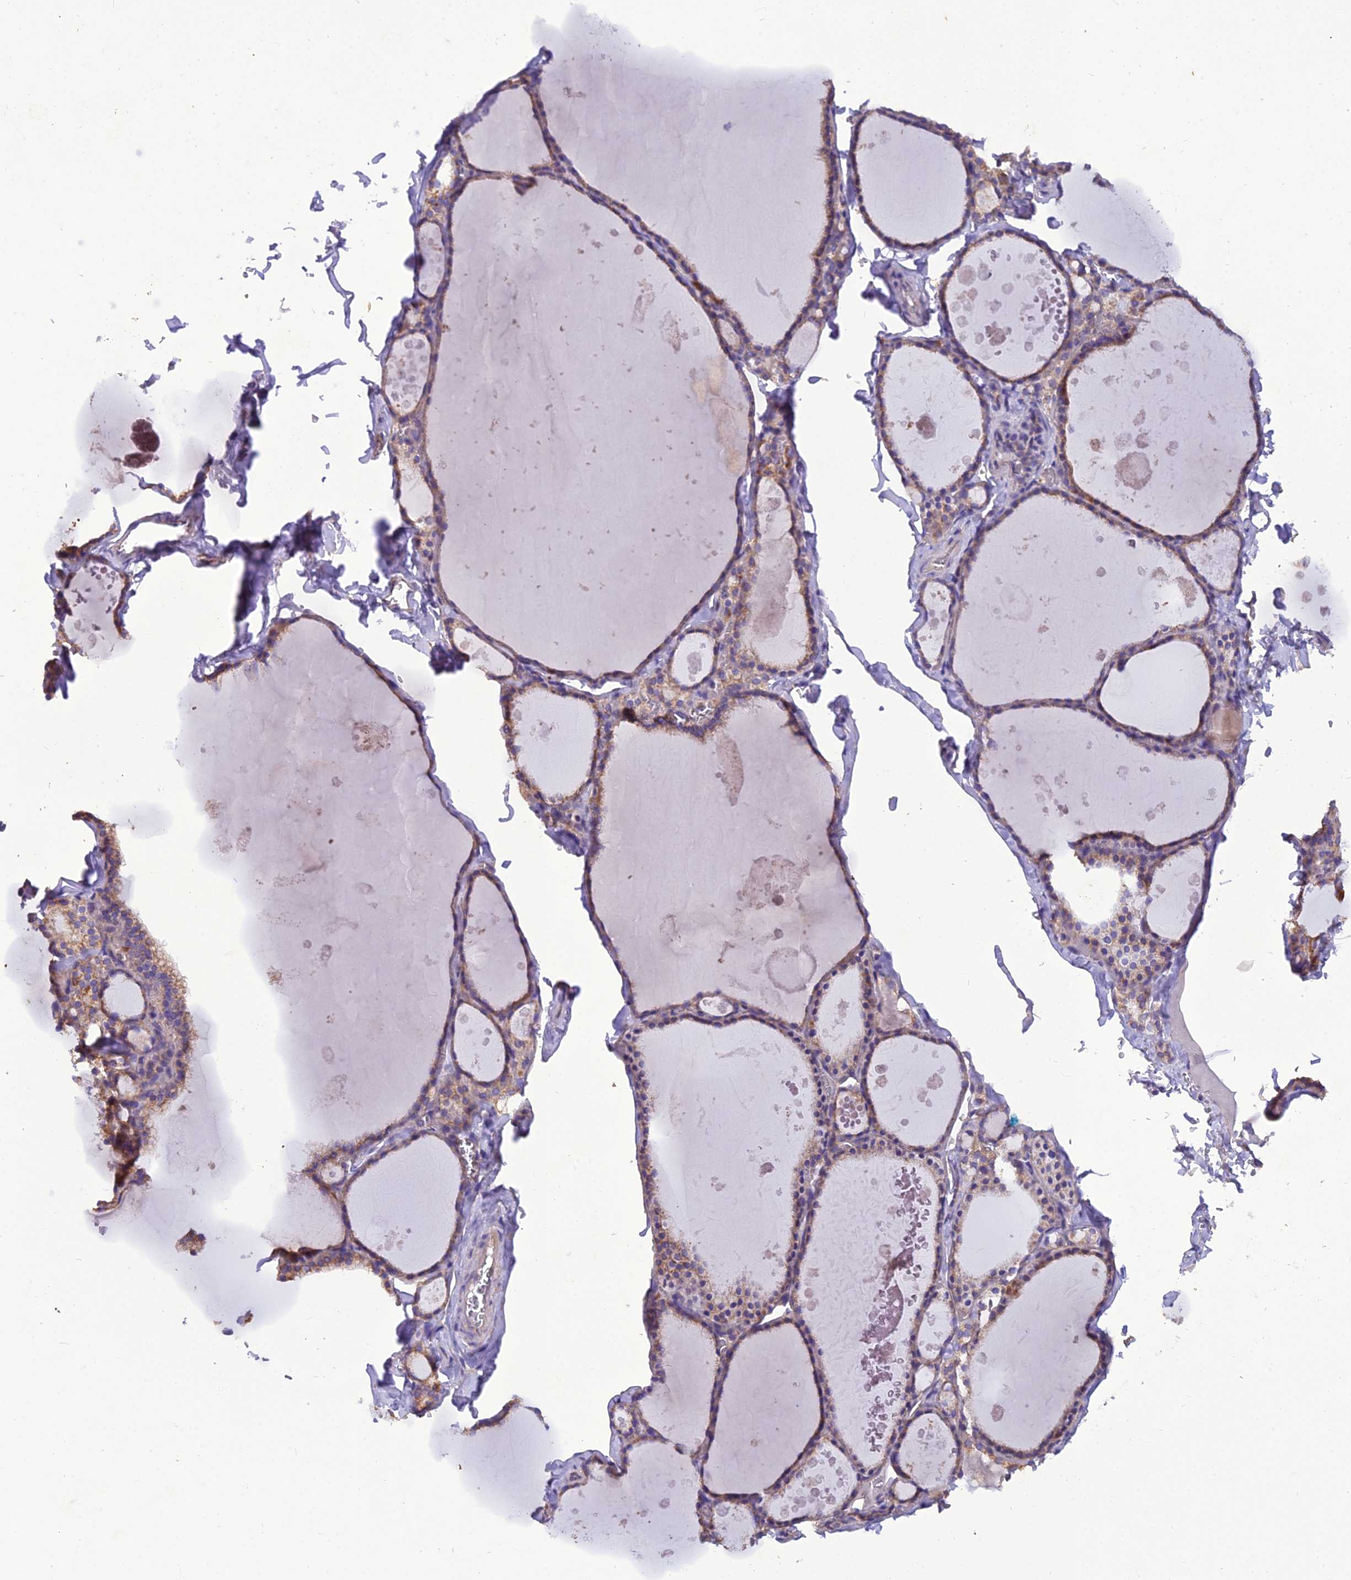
{"staining": {"intensity": "moderate", "quantity": "25%-75%", "location": "cytoplasmic/membranous"}, "tissue": "thyroid gland", "cell_type": "Glandular cells", "image_type": "normal", "snomed": [{"axis": "morphology", "description": "Normal tissue, NOS"}, {"axis": "topography", "description": "Thyroid gland"}], "caption": "DAB (3,3'-diaminobenzidine) immunohistochemical staining of benign thyroid gland reveals moderate cytoplasmic/membranous protein staining in about 25%-75% of glandular cells.", "gene": "GPD1", "patient": {"sex": "male", "age": 56}}